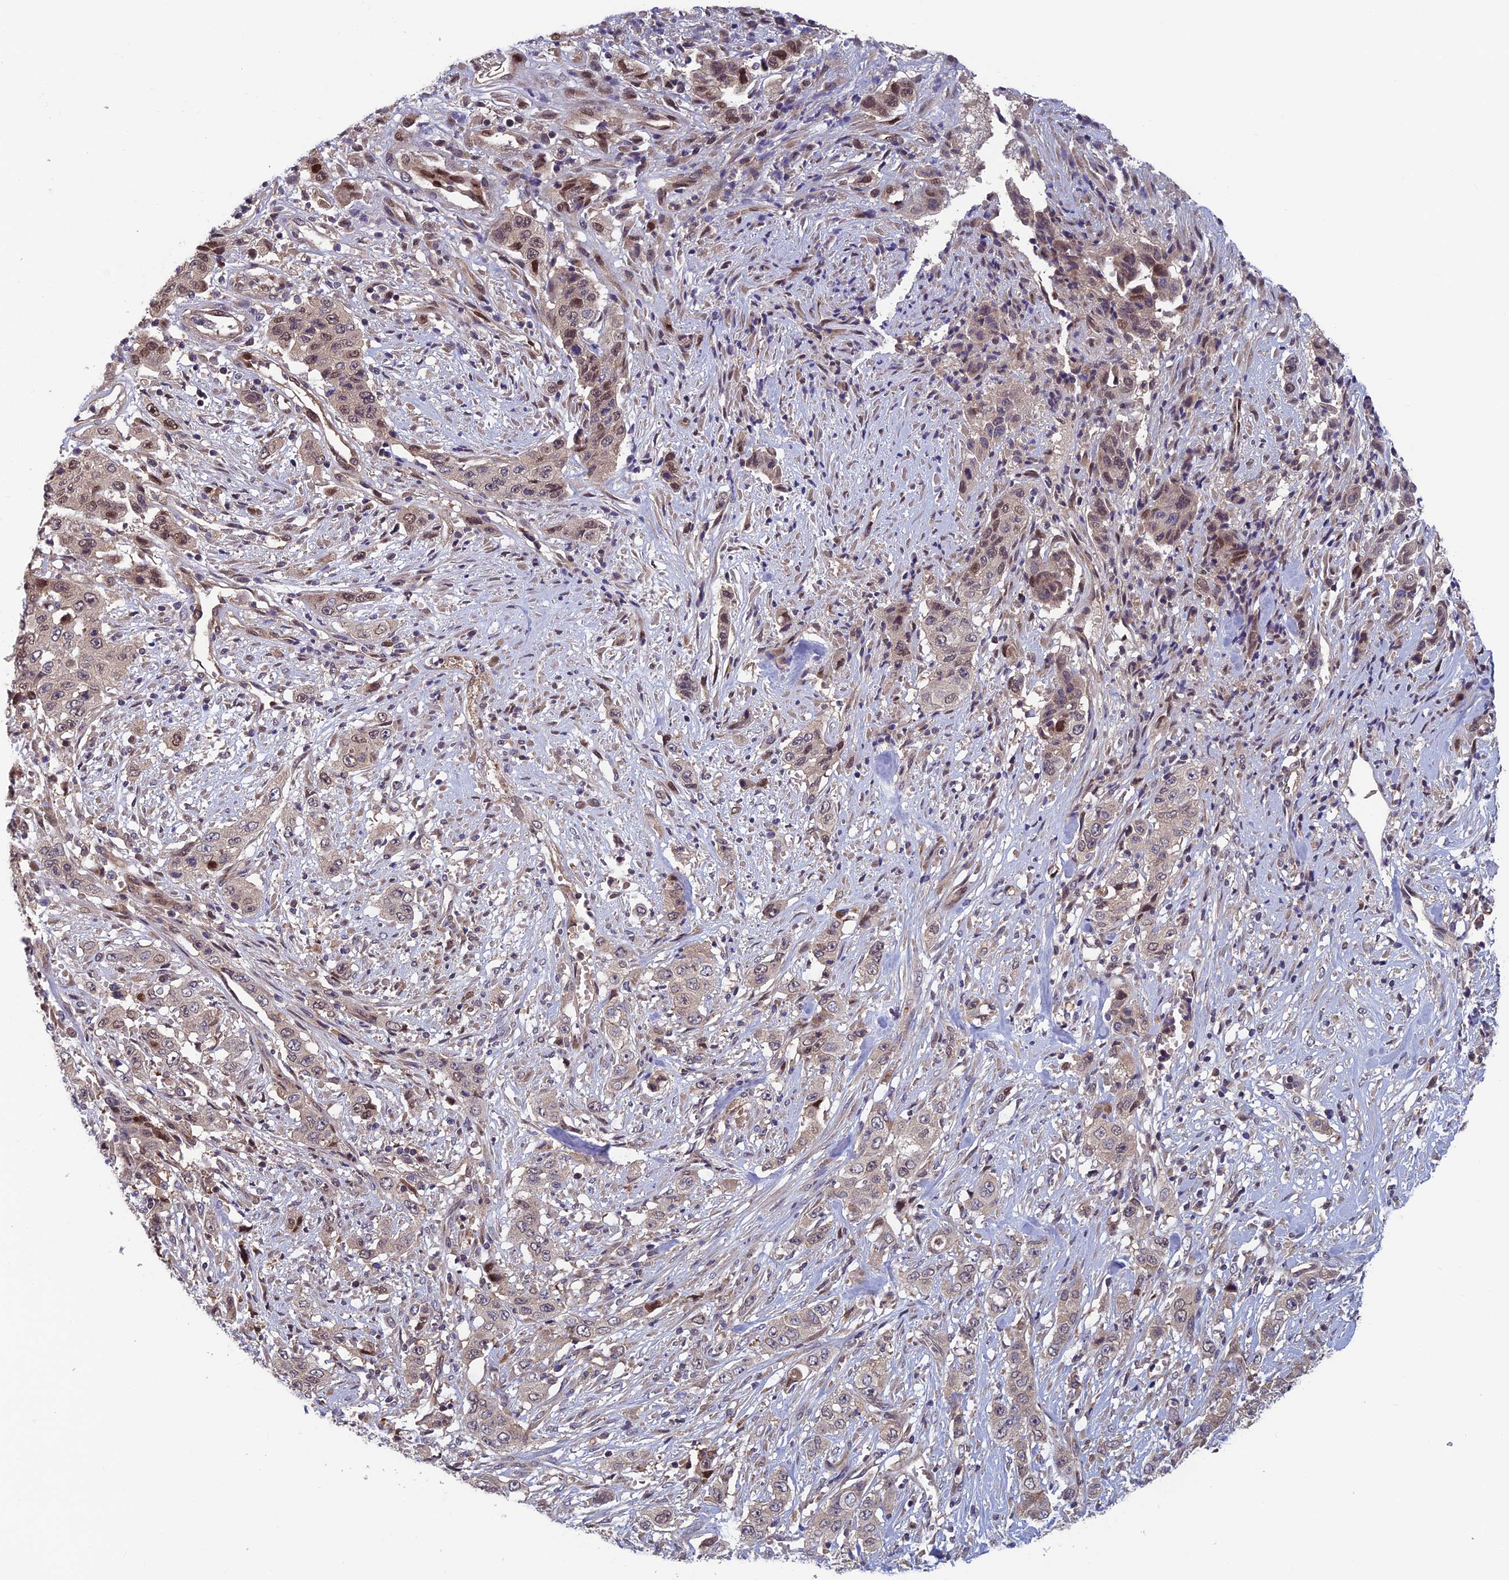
{"staining": {"intensity": "moderate", "quantity": "<25%", "location": "nuclear"}, "tissue": "stomach cancer", "cell_type": "Tumor cells", "image_type": "cancer", "snomed": [{"axis": "morphology", "description": "Adenocarcinoma, NOS"}, {"axis": "topography", "description": "Stomach, upper"}], "caption": "Stomach cancer tissue shows moderate nuclear expression in approximately <25% of tumor cells (IHC, brightfield microscopy, high magnification).", "gene": "CCDC15", "patient": {"sex": "male", "age": 62}}